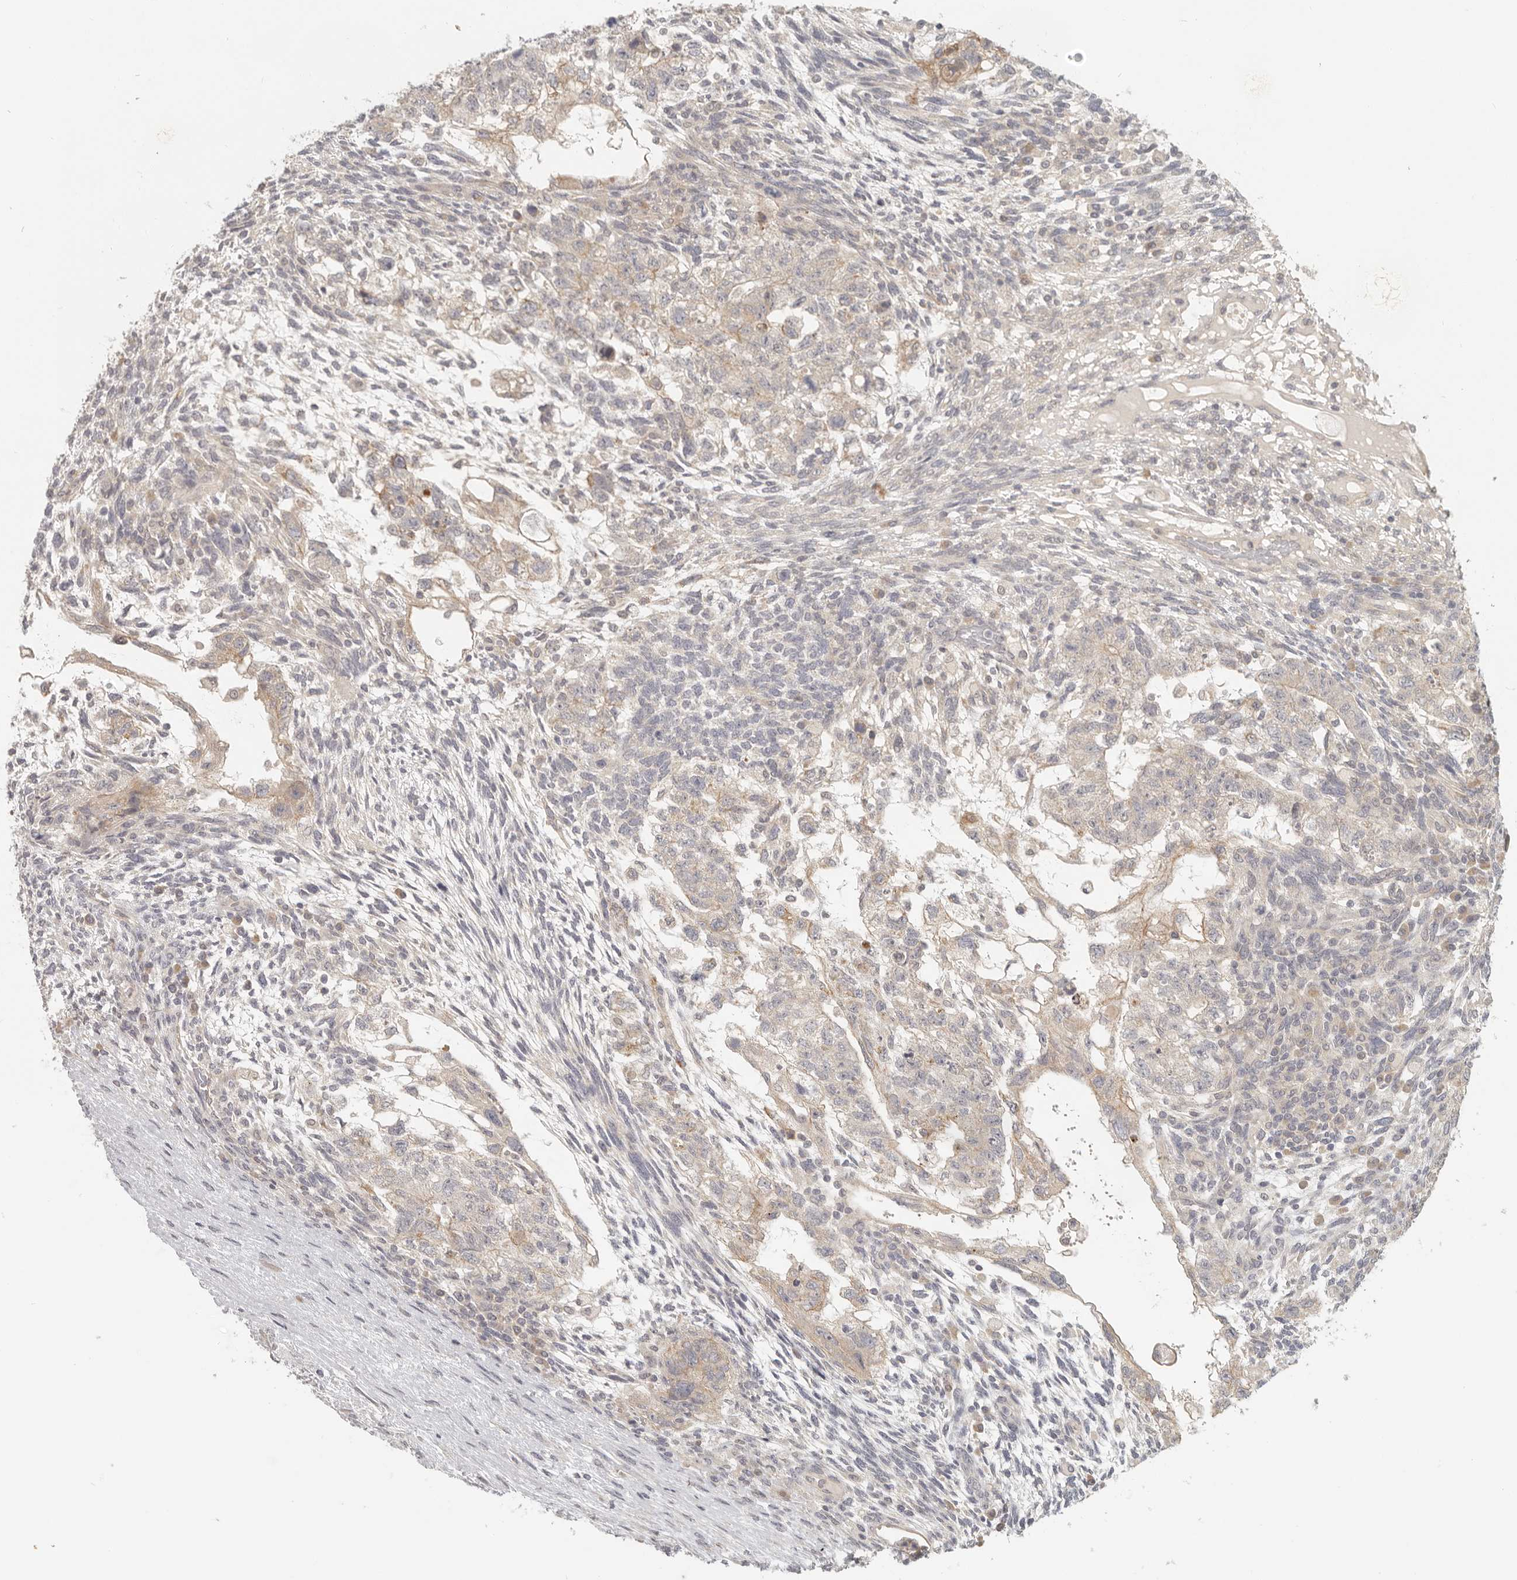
{"staining": {"intensity": "weak", "quantity": "25%-75%", "location": "cytoplasmic/membranous"}, "tissue": "testis cancer", "cell_type": "Tumor cells", "image_type": "cancer", "snomed": [{"axis": "morphology", "description": "Normal tissue, NOS"}, {"axis": "morphology", "description": "Carcinoma, Embryonal, NOS"}, {"axis": "topography", "description": "Testis"}], "caption": "Testis embryonal carcinoma stained with IHC displays weak cytoplasmic/membranous positivity in about 25%-75% of tumor cells.", "gene": "AHDC1", "patient": {"sex": "male", "age": 36}}